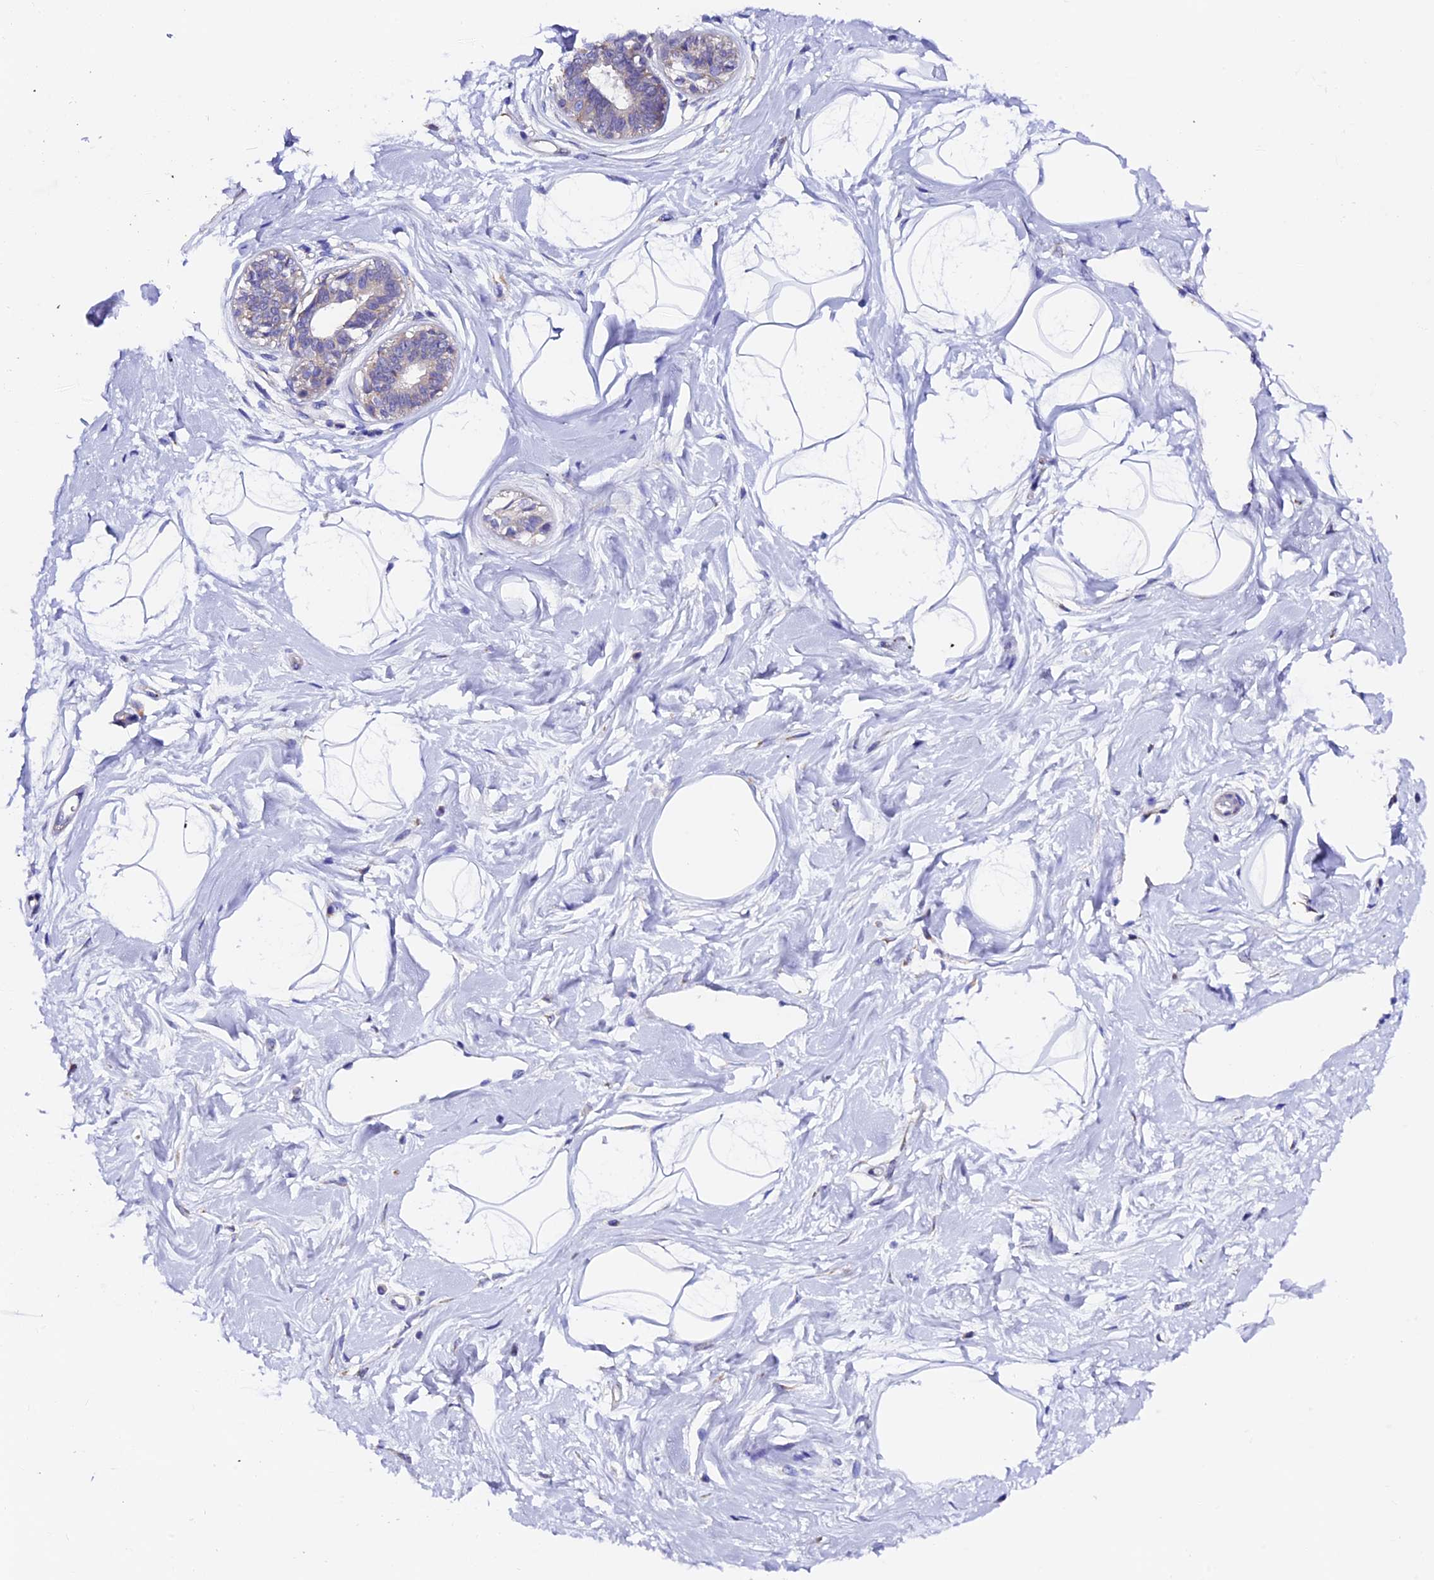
{"staining": {"intensity": "negative", "quantity": "none", "location": "none"}, "tissue": "breast", "cell_type": "Adipocytes", "image_type": "normal", "snomed": [{"axis": "morphology", "description": "Normal tissue, NOS"}, {"axis": "topography", "description": "Breast"}], "caption": "Immunohistochemistry of benign human breast reveals no expression in adipocytes. (Brightfield microscopy of DAB (3,3'-diaminobenzidine) immunohistochemistry at high magnification).", "gene": "COMTD1", "patient": {"sex": "female", "age": 45}}